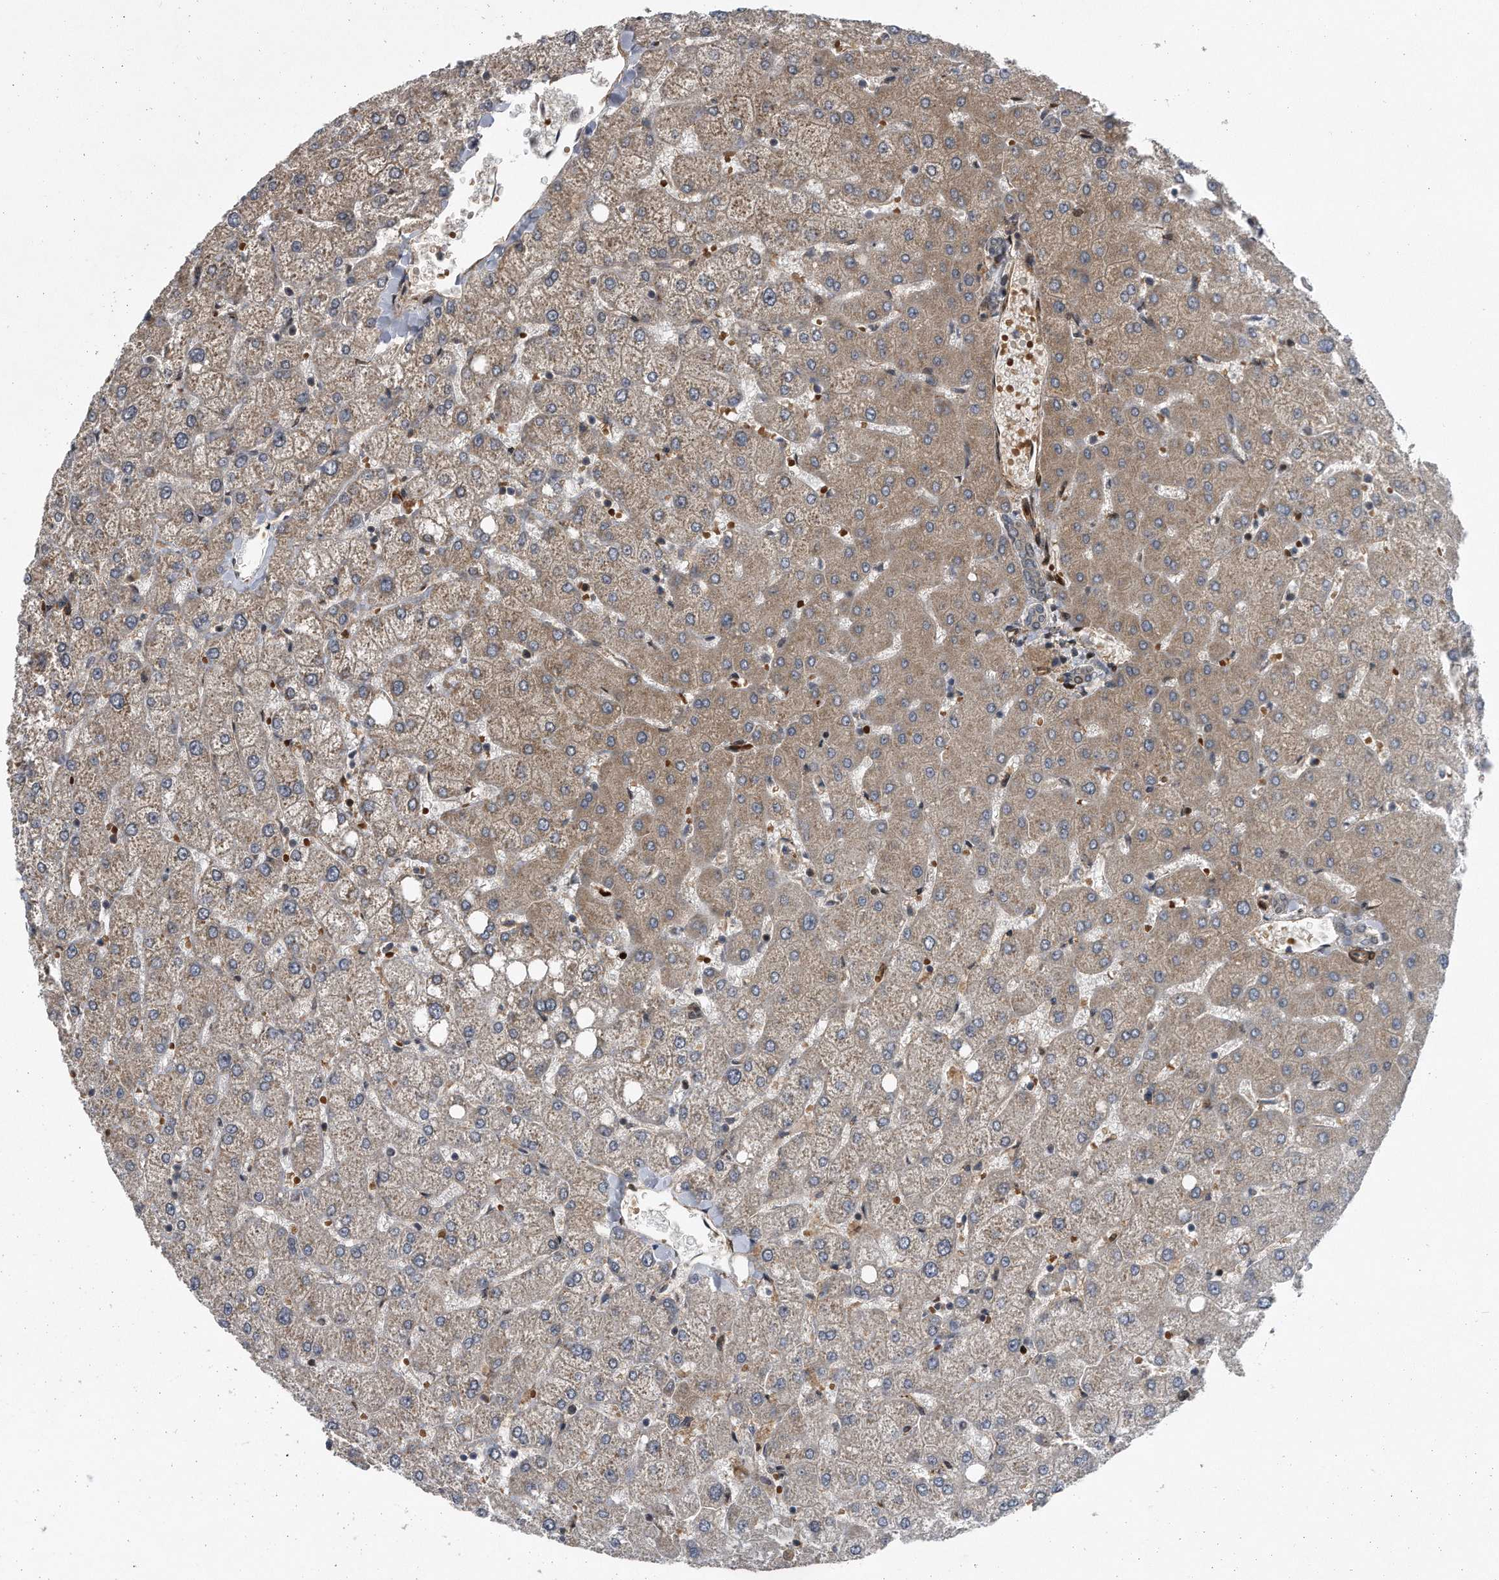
{"staining": {"intensity": "negative", "quantity": "none", "location": "none"}, "tissue": "liver", "cell_type": "Cholangiocytes", "image_type": "normal", "snomed": [{"axis": "morphology", "description": "Normal tissue, NOS"}, {"axis": "topography", "description": "Liver"}], "caption": "This is an IHC photomicrograph of unremarkable liver. There is no staining in cholangiocytes.", "gene": "ZNF79", "patient": {"sex": "female", "age": 54}}